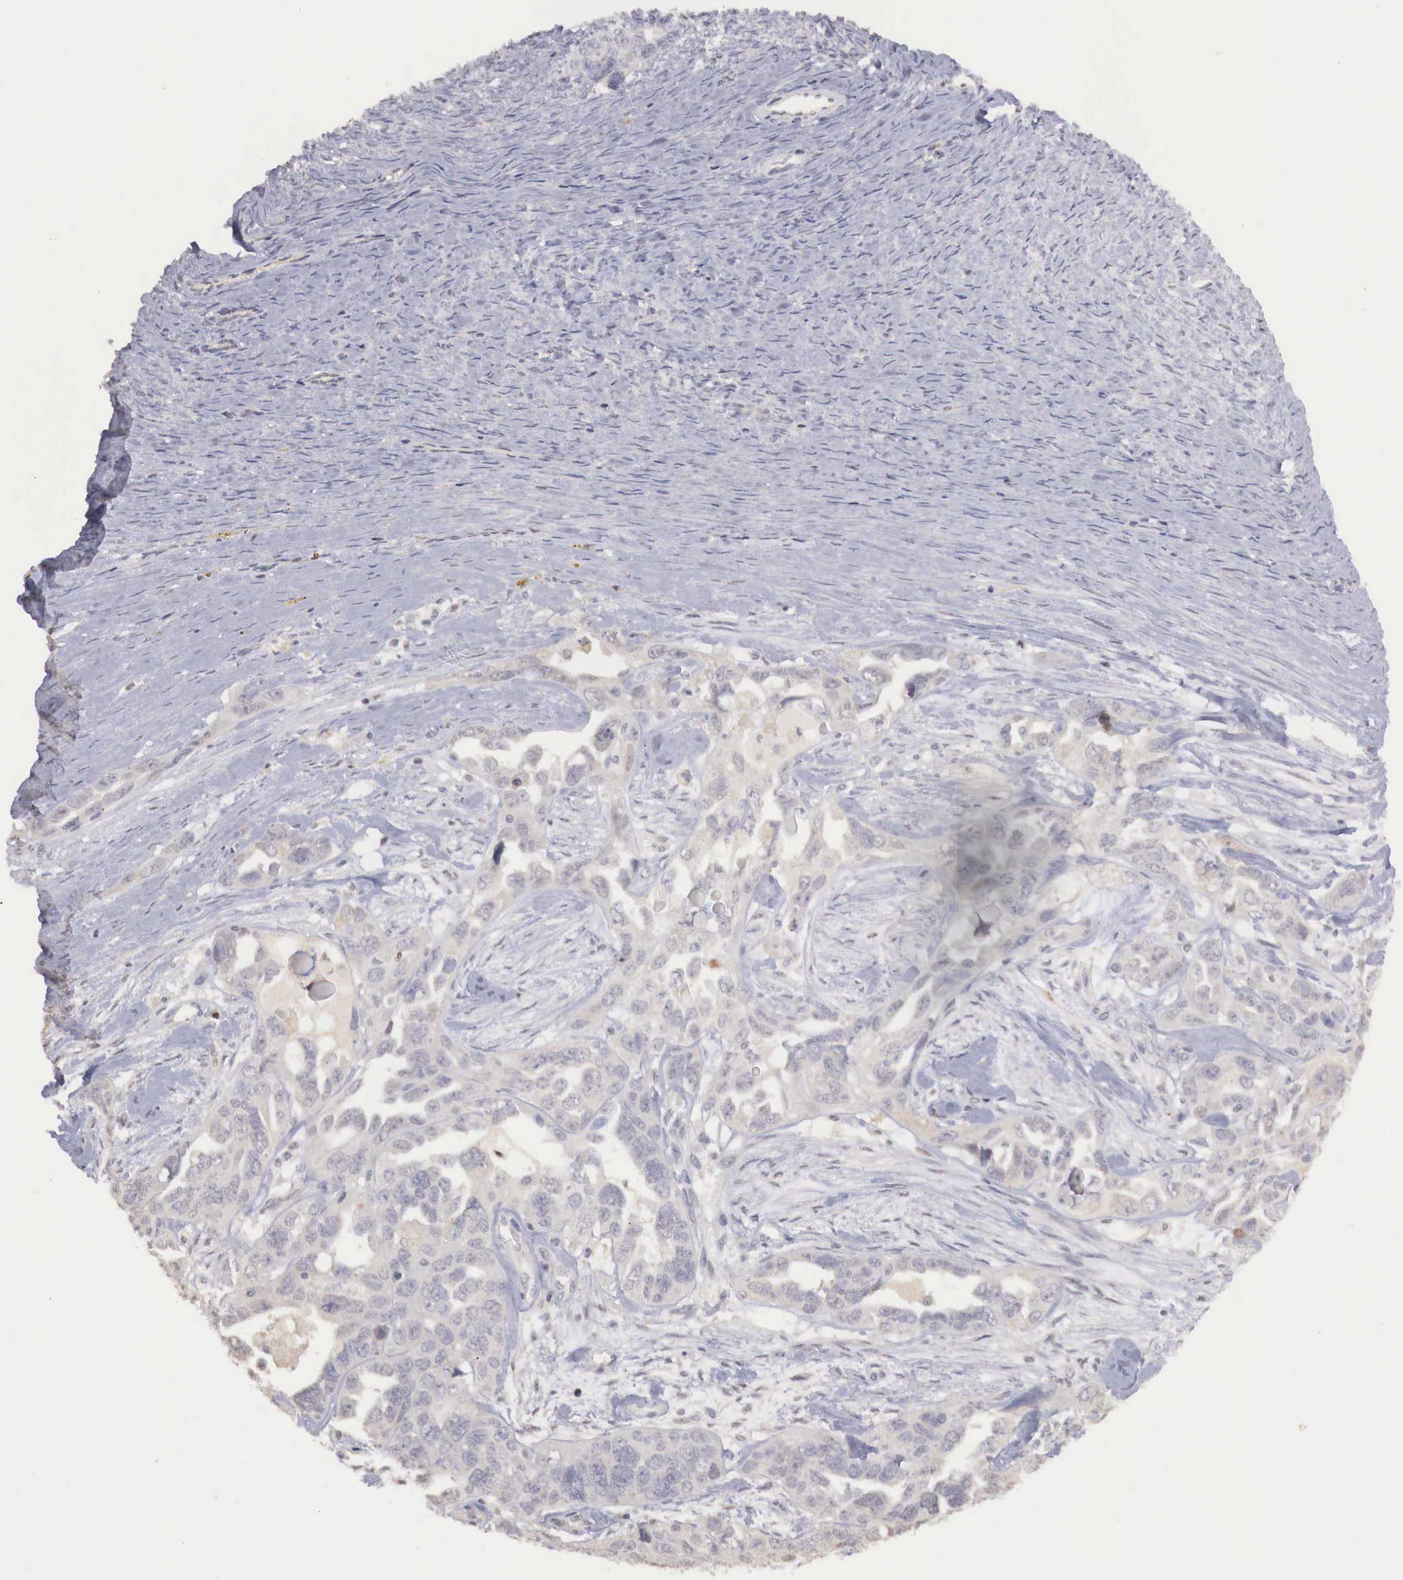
{"staining": {"intensity": "weak", "quantity": ">75%", "location": "cytoplasmic/membranous"}, "tissue": "ovarian cancer", "cell_type": "Tumor cells", "image_type": "cancer", "snomed": [{"axis": "morphology", "description": "Cystadenocarcinoma, serous, NOS"}, {"axis": "topography", "description": "Ovary"}], "caption": "About >75% of tumor cells in ovarian serous cystadenocarcinoma reveal weak cytoplasmic/membranous protein staining as visualized by brown immunohistochemical staining.", "gene": "TBC1D9", "patient": {"sex": "female", "age": 63}}